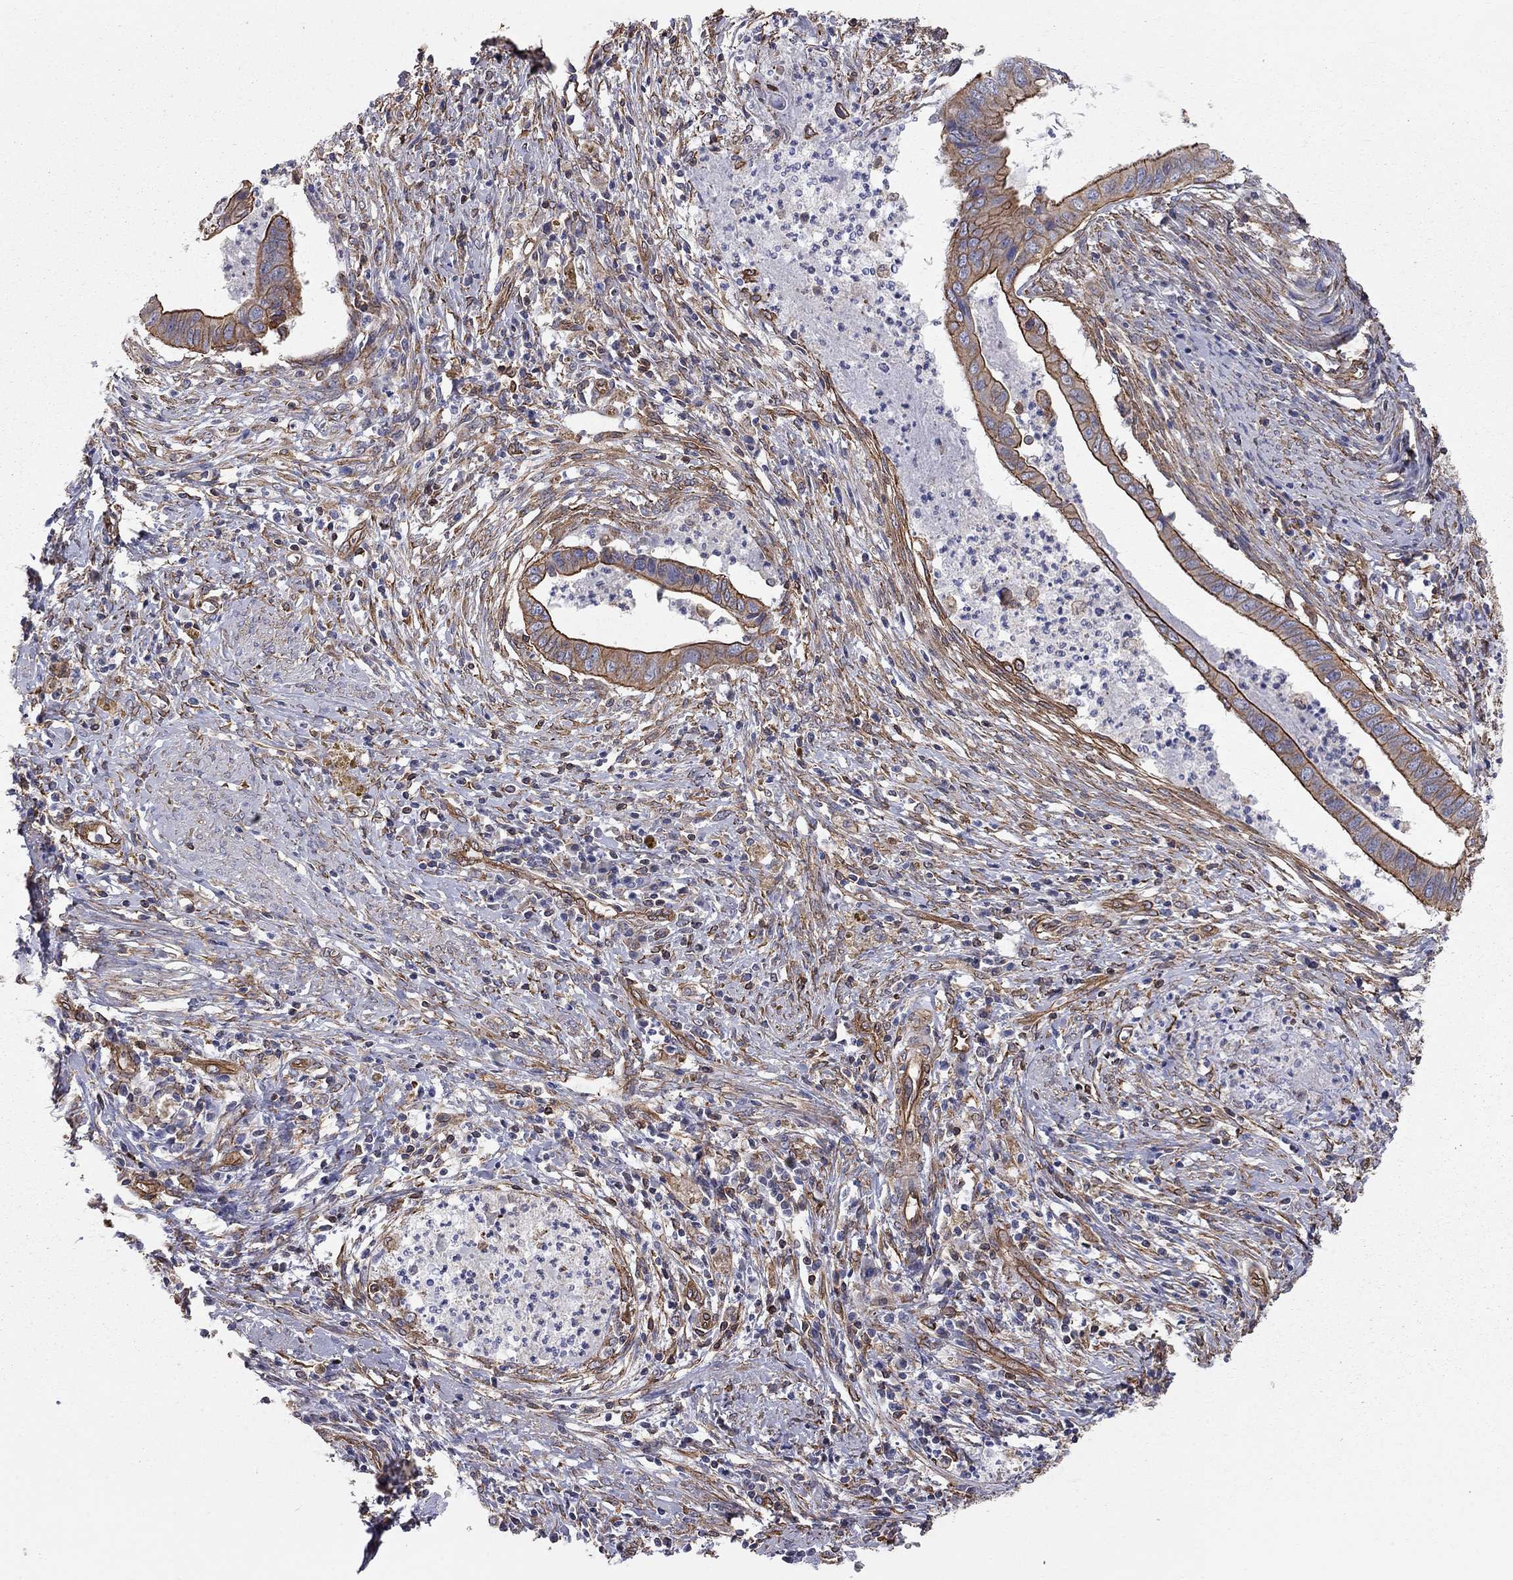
{"staining": {"intensity": "strong", "quantity": "25%-75%", "location": "cytoplasmic/membranous"}, "tissue": "cervical cancer", "cell_type": "Tumor cells", "image_type": "cancer", "snomed": [{"axis": "morphology", "description": "Adenocarcinoma, NOS"}, {"axis": "topography", "description": "Cervix"}], "caption": "An image showing strong cytoplasmic/membranous staining in about 25%-75% of tumor cells in cervical cancer (adenocarcinoma), as visualized by brown immunohistochemical staining.", "gene": "BICDL2", "patient": {"sex": "female", "age": 42}}